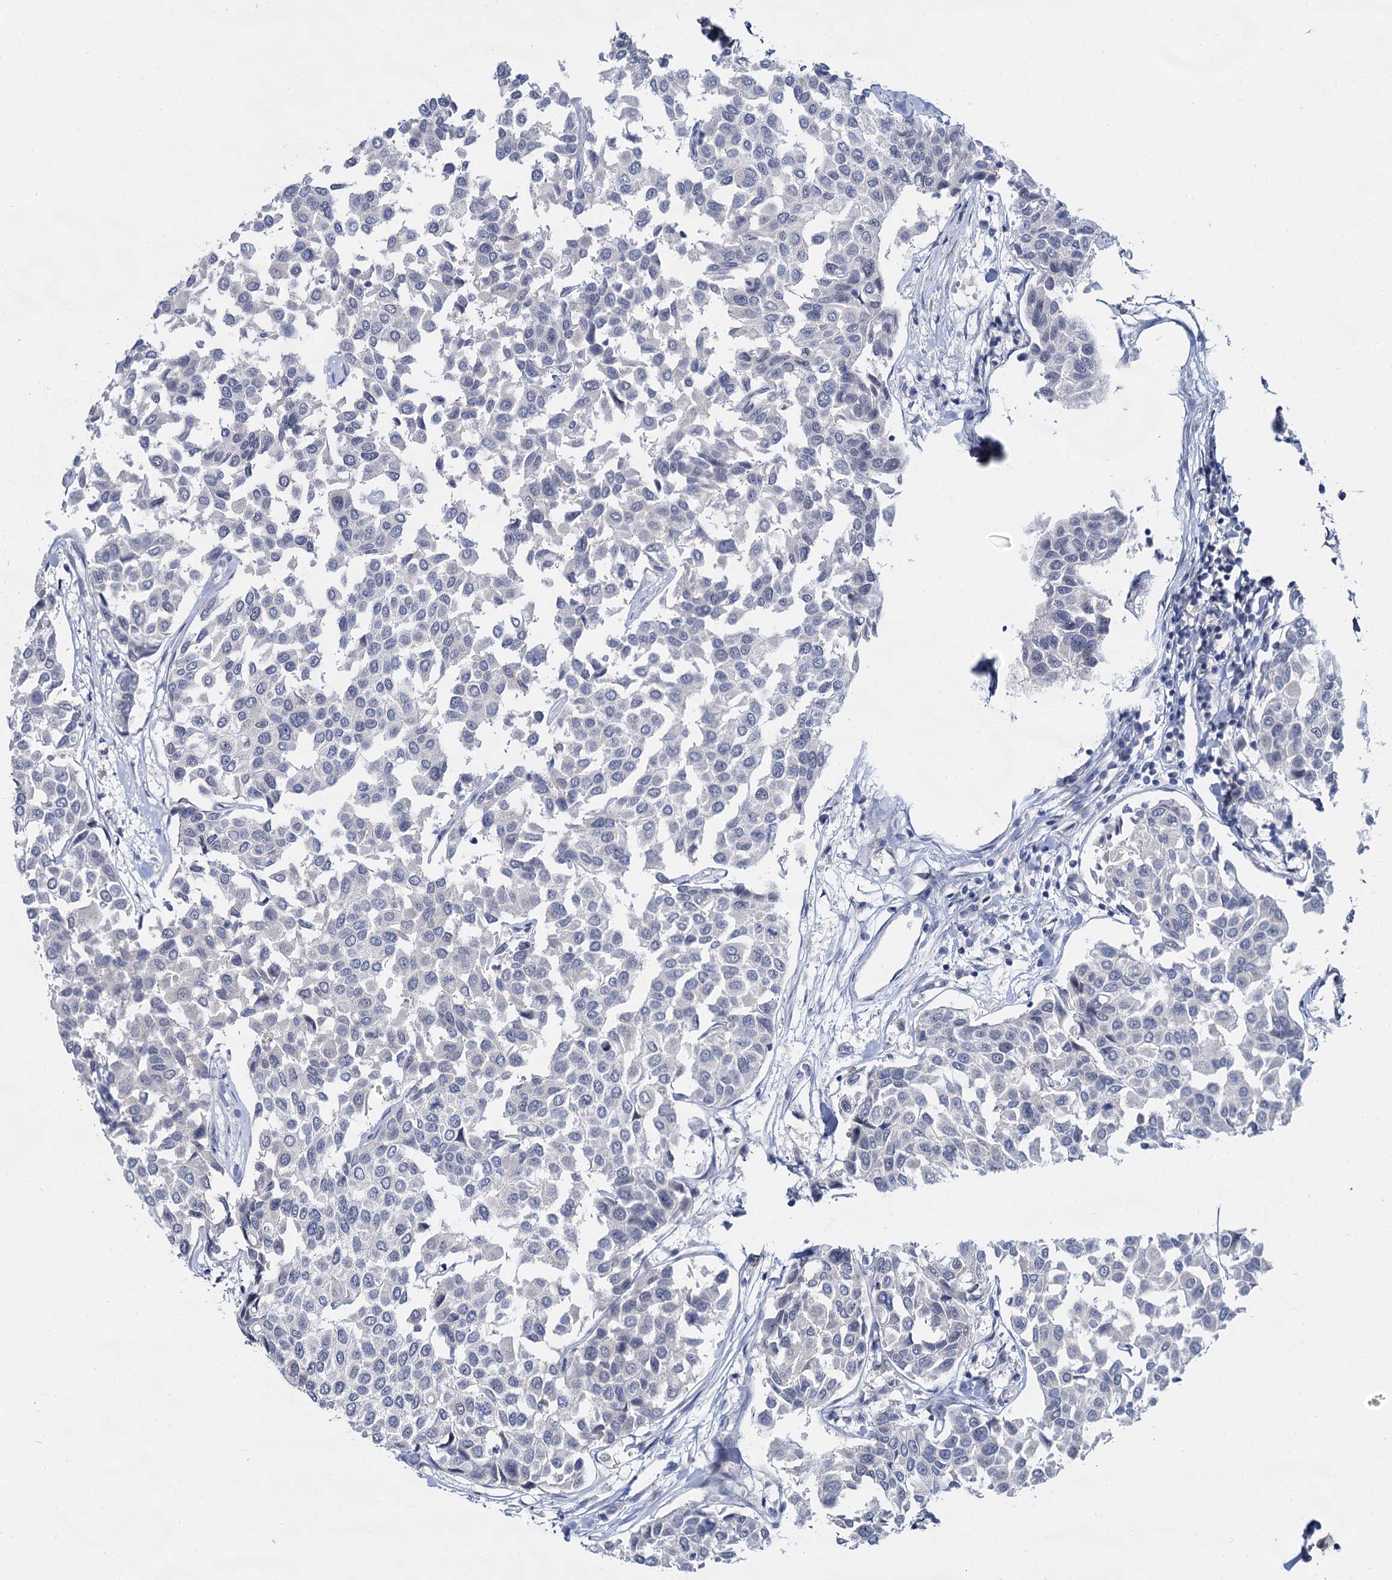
{"staining": {"intensity": "negative", "quantity": "none", "location": "none"}, "tissue": "breast cancer", "cell_type": "Tumor cells", "image_type": "cancer", "snomed": [{"axis": "morphology", "description": "Duct carcinoma"}, {"axis": "topography", "description": "Breast"}], "caption": "IHC histopathology image of human breast cancer stained for a protein (brown), which reveals no expression in tumor cells.", "gene": "ACRBP", "patient": {"sex": "female", "age": 55}}